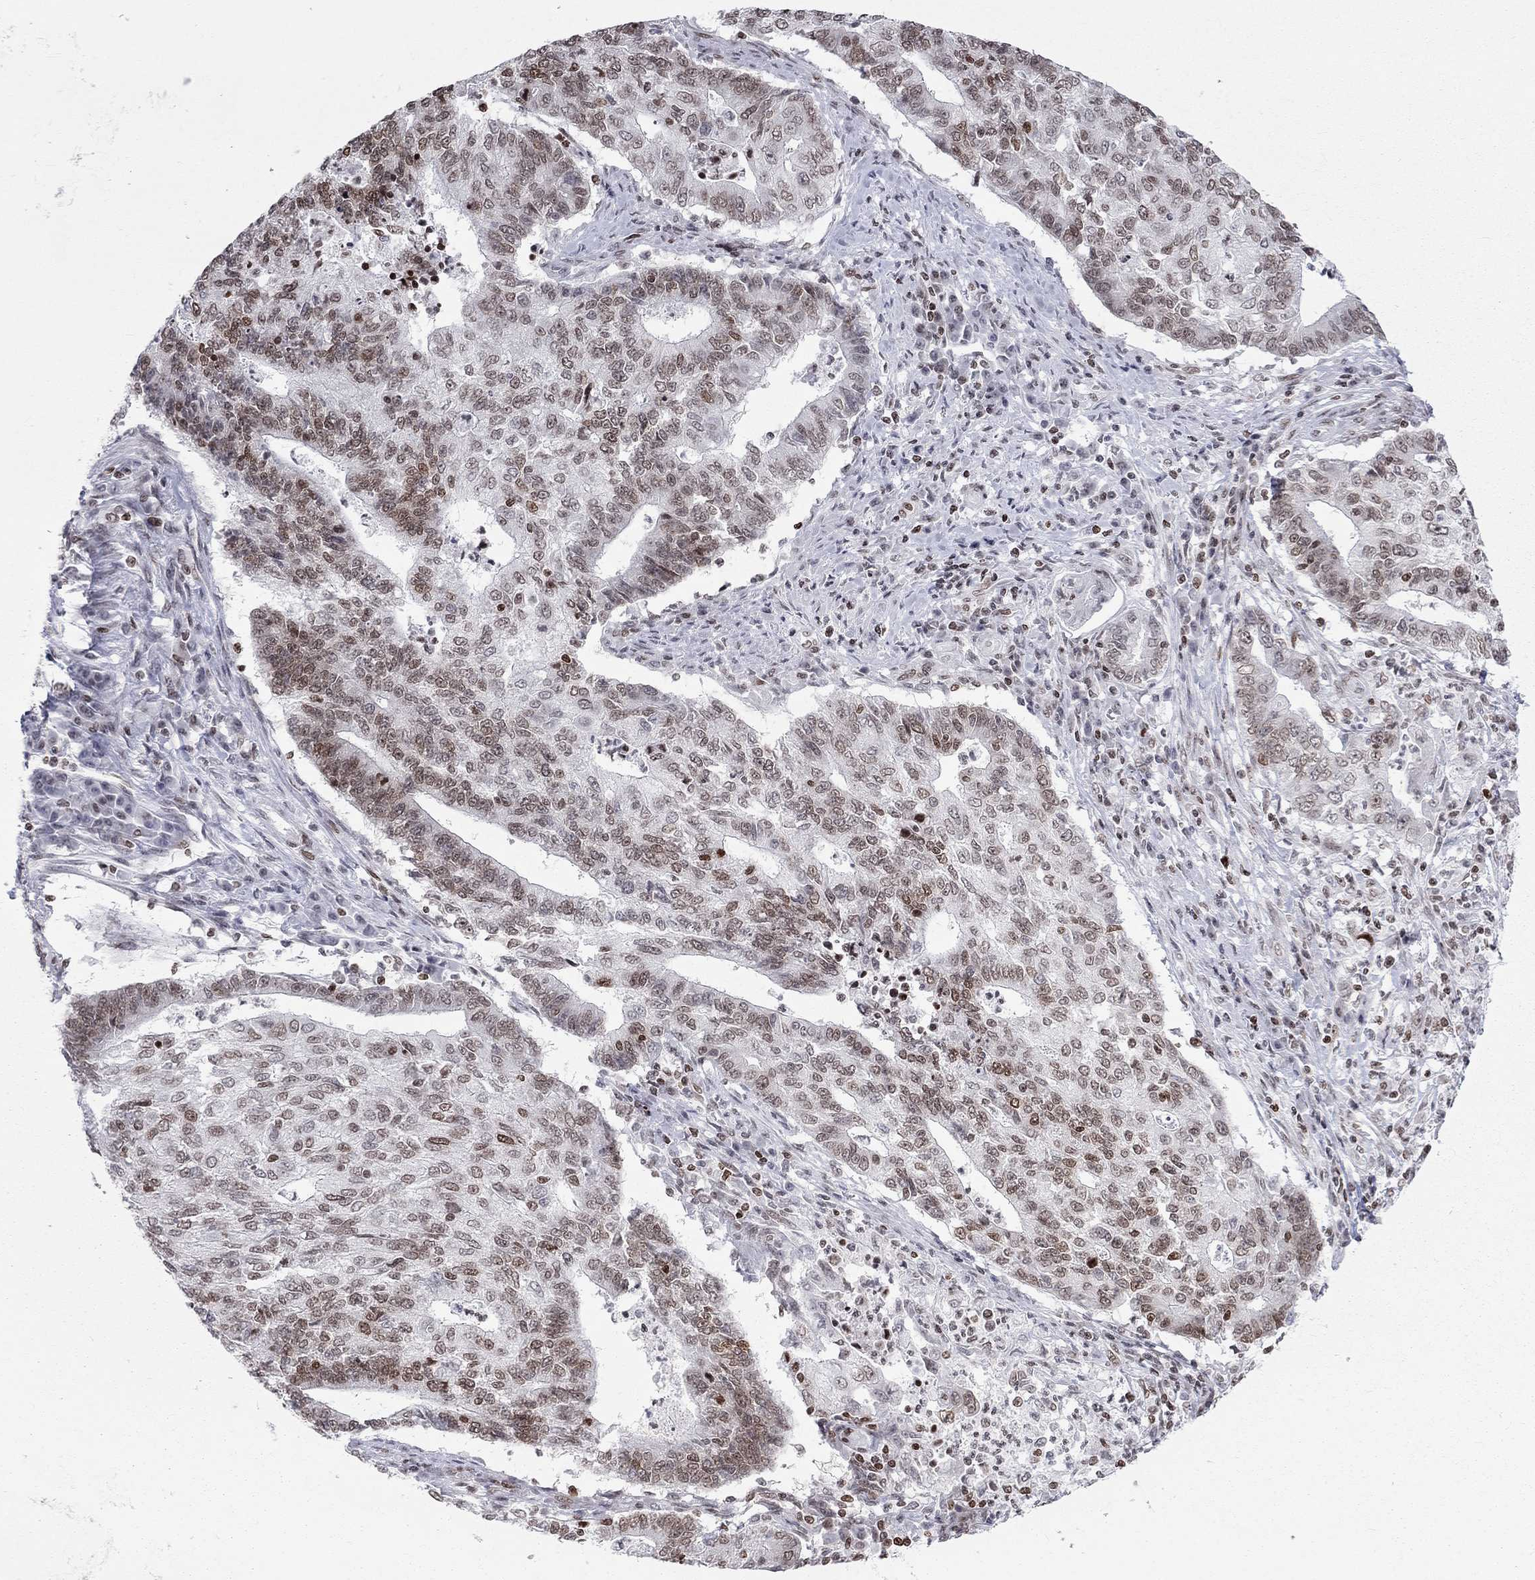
{"staining": {"intensity": "moderate", "quantity": "<25%", "location": "nuclear"}, "tissue": "endometrial cancer", "cell_type": "Tumor cells", "image_type": "cancer", "snomed": [{"axis": "morphology", "description": "Adenocarcinoma, NOS"}, {"axis": "topography", "description": "Uterus"}, {"axis": "topography", "description": "Endometrium"}], "caption": "Human adenocarcinoma (endometrial) stained with a brown dye displays moderate nuclear positive expression in about <25% of tumor cells.", "gene": "H2AX", "patient": {"sex": "female", "age": 54}}